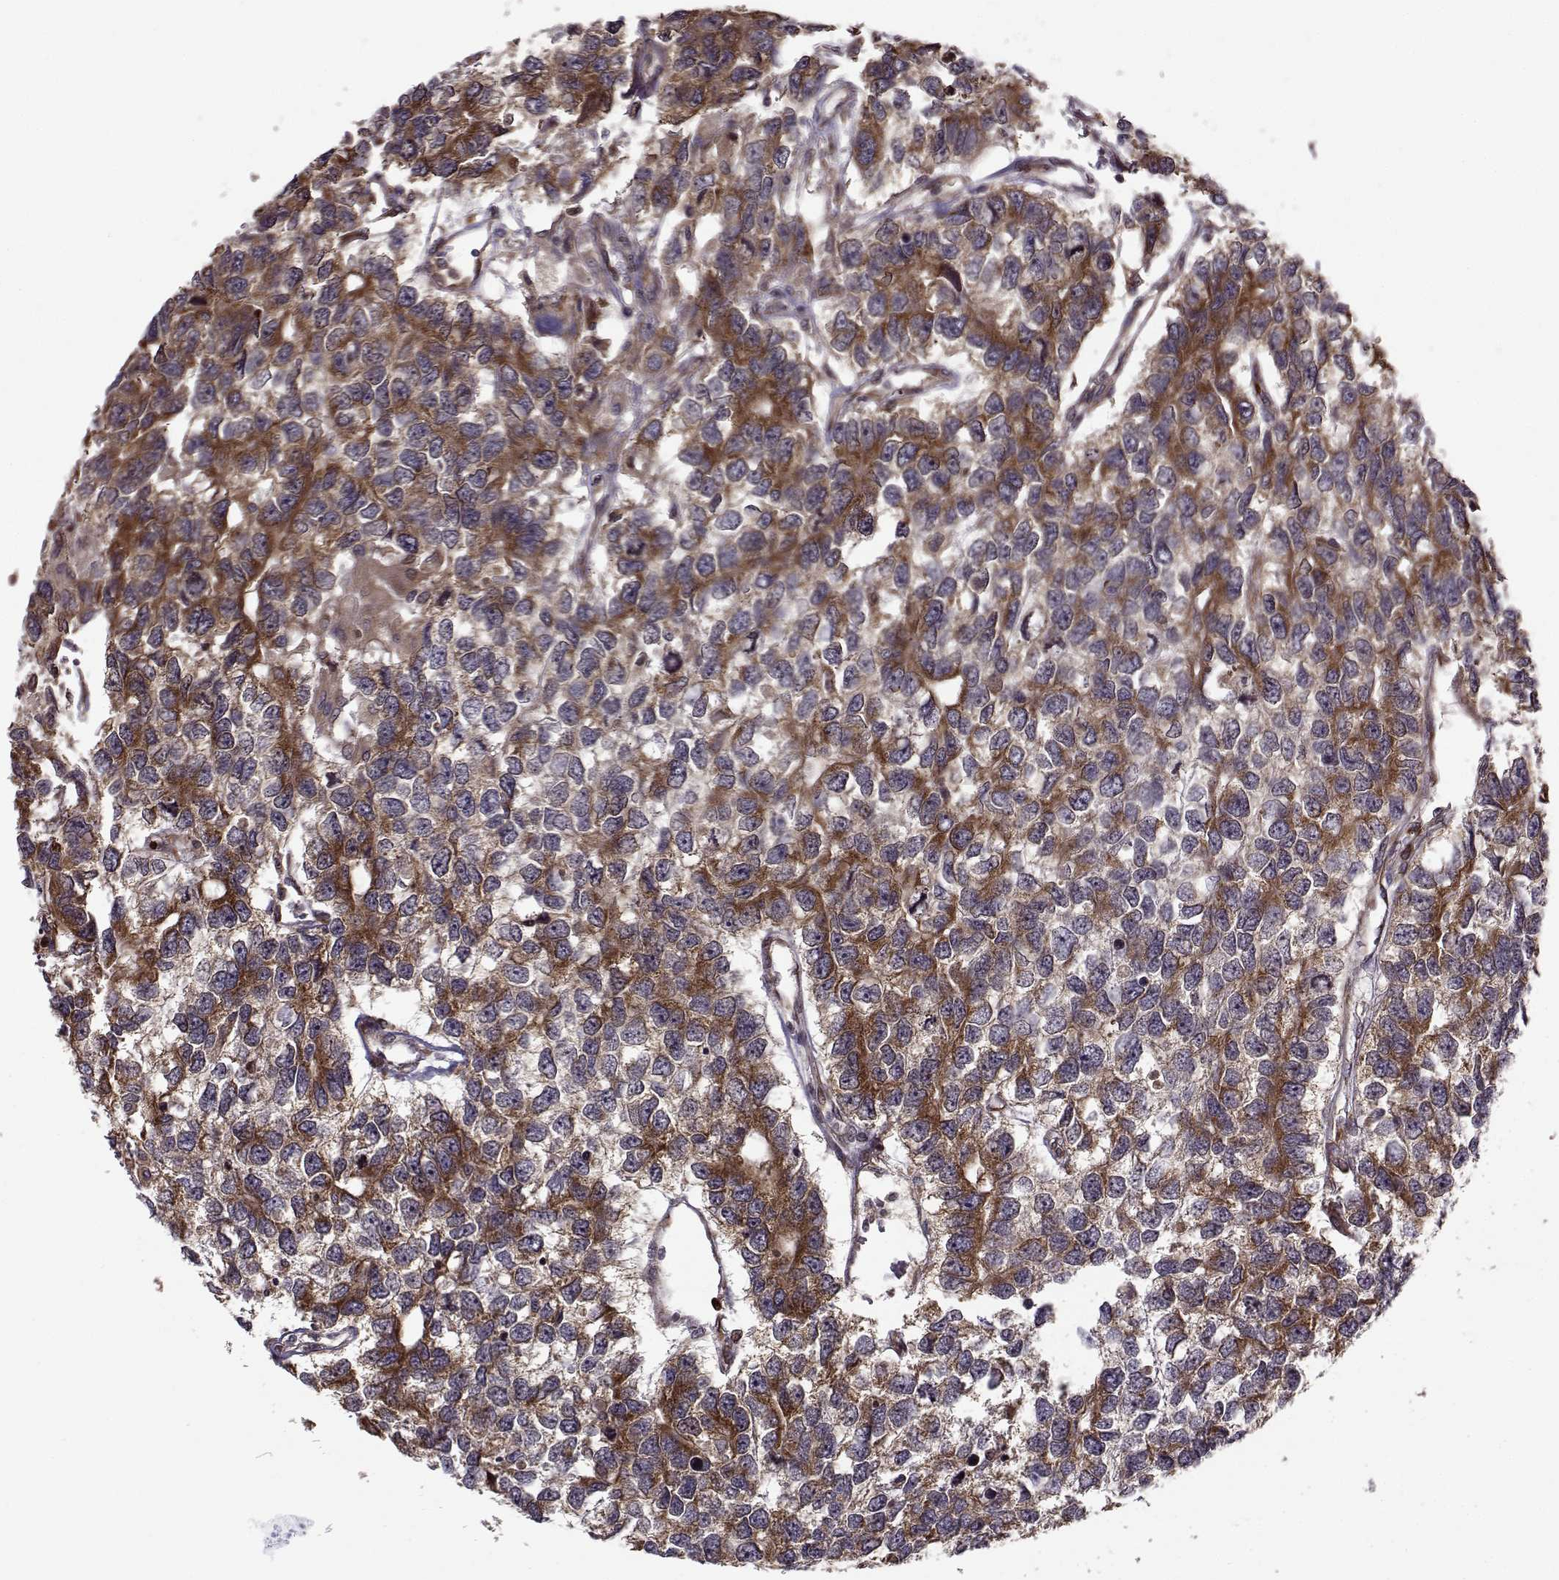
{"staining": {"intensity": "strong", "quantity": "25%-75%", "location": "cytoplasmic/membranous"}, "tissue": "testis cancer", "cell_type": "Tumor cells", "image_type": "cancer", "snomed": [{"axis": "morphology", "description": "Seminoma, NOS"}, {"axis": "topography", "description": "Testis"}], "caption": "Human testis cancer stained with a brown dye reveals strong cytoplasmic/membranous positive positivity in about 25%-75% of tumor cells.", "gene": "RPL31", "patient": {"sex": "male", "age": 52}}